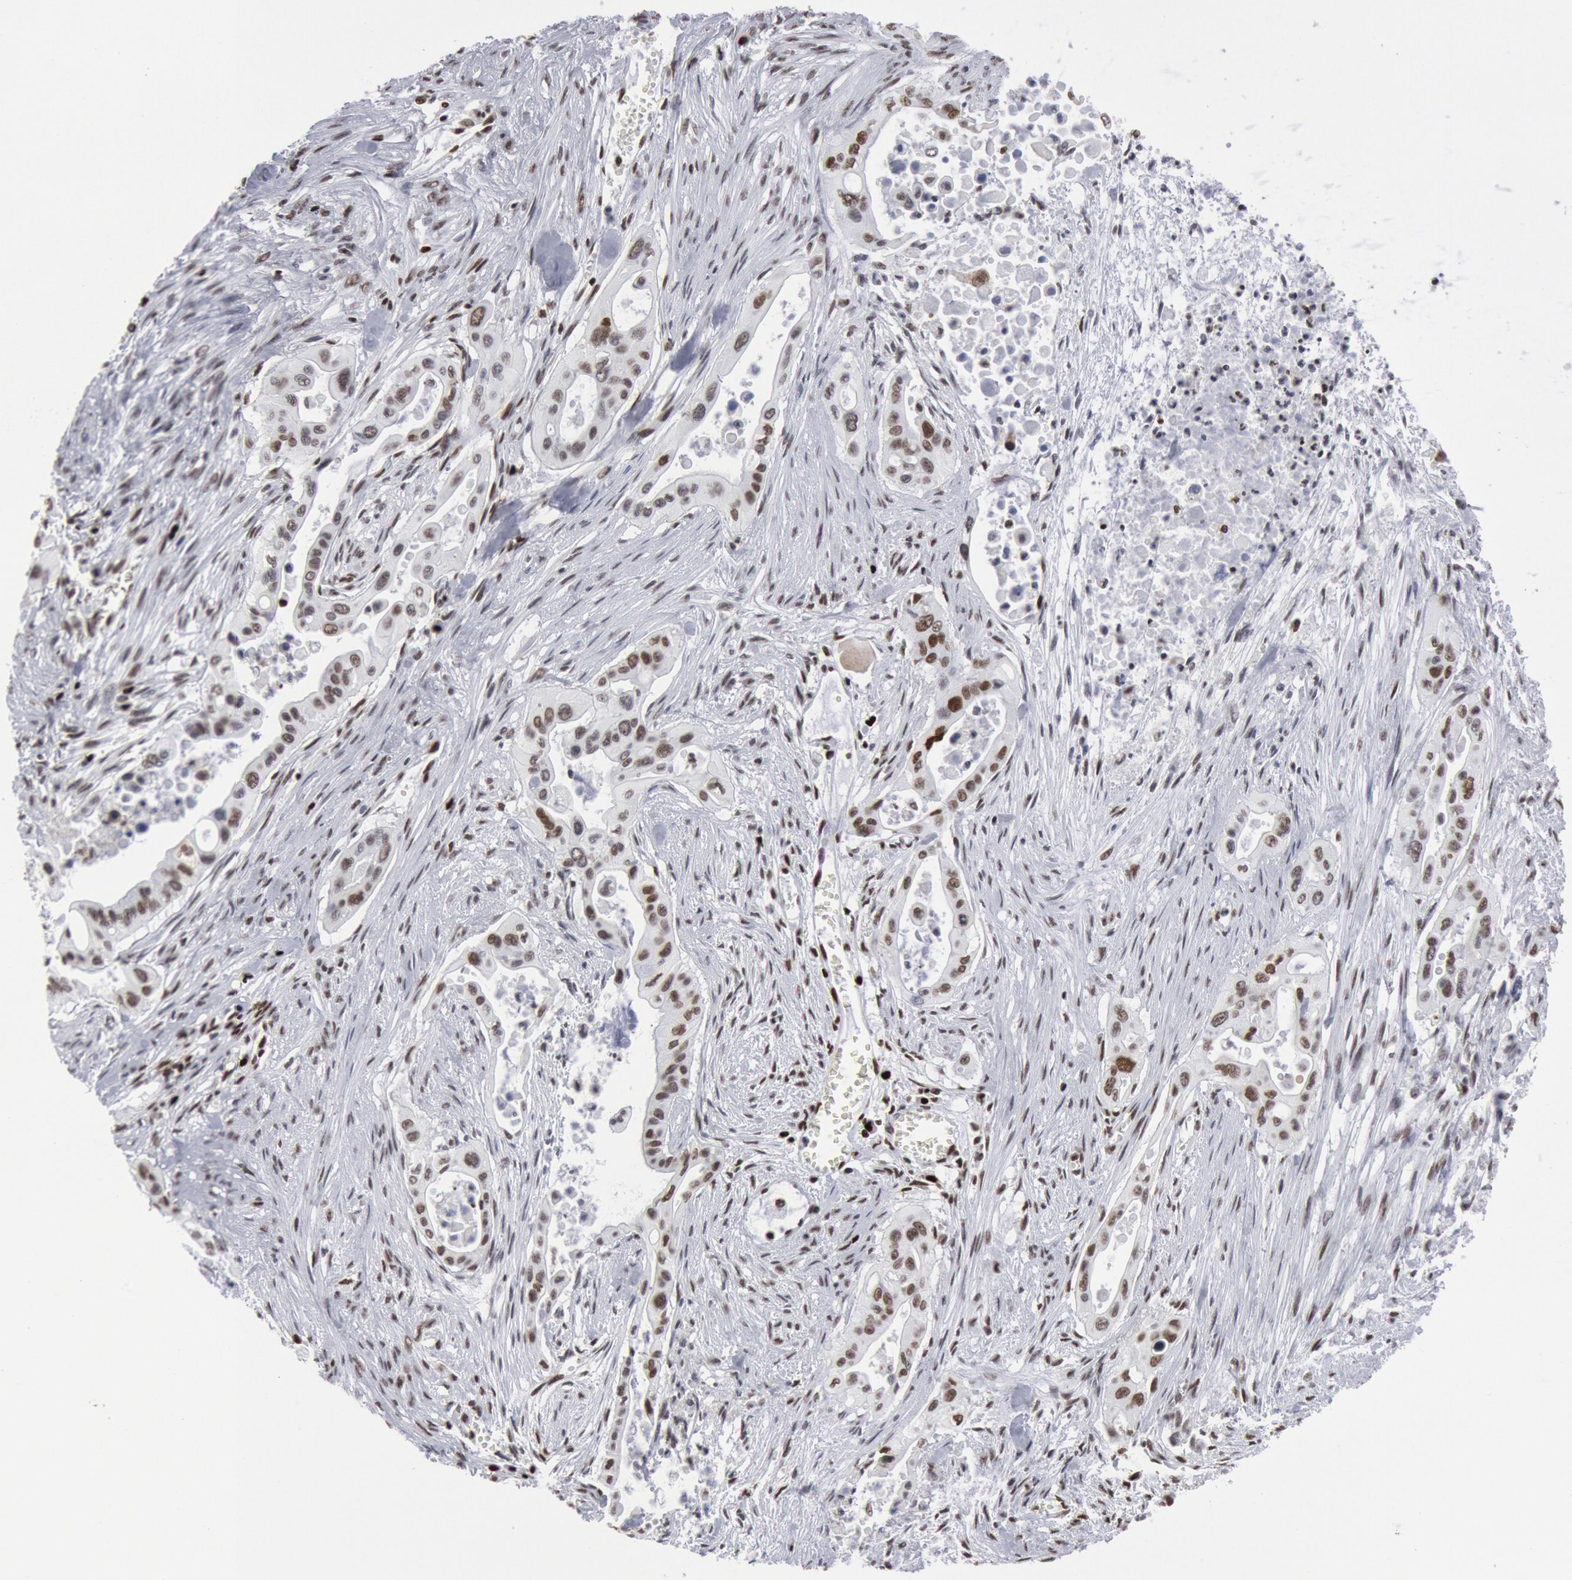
{"staining": {"intensity": "moderate", "quantity": "25%-75%", "location": "nuclear"}, "tissue": "pancreatic cancer", "cell_type": "Tumor cells", "image_type": "cancer", "snomed": [{"axis": "morphology", "description": "Adenocarcinoma, NOS"}, {"axis": "topography", "description": "Pancreas"}], "caption": "The histopathology image exhibits staining of pancreatic cancer (adenocarcinoma), revealing moderate nuclear protein staining (brown color) within tumor cells.", "gene": "SUB1", "patient": {"sex": "male", "age": 77}}